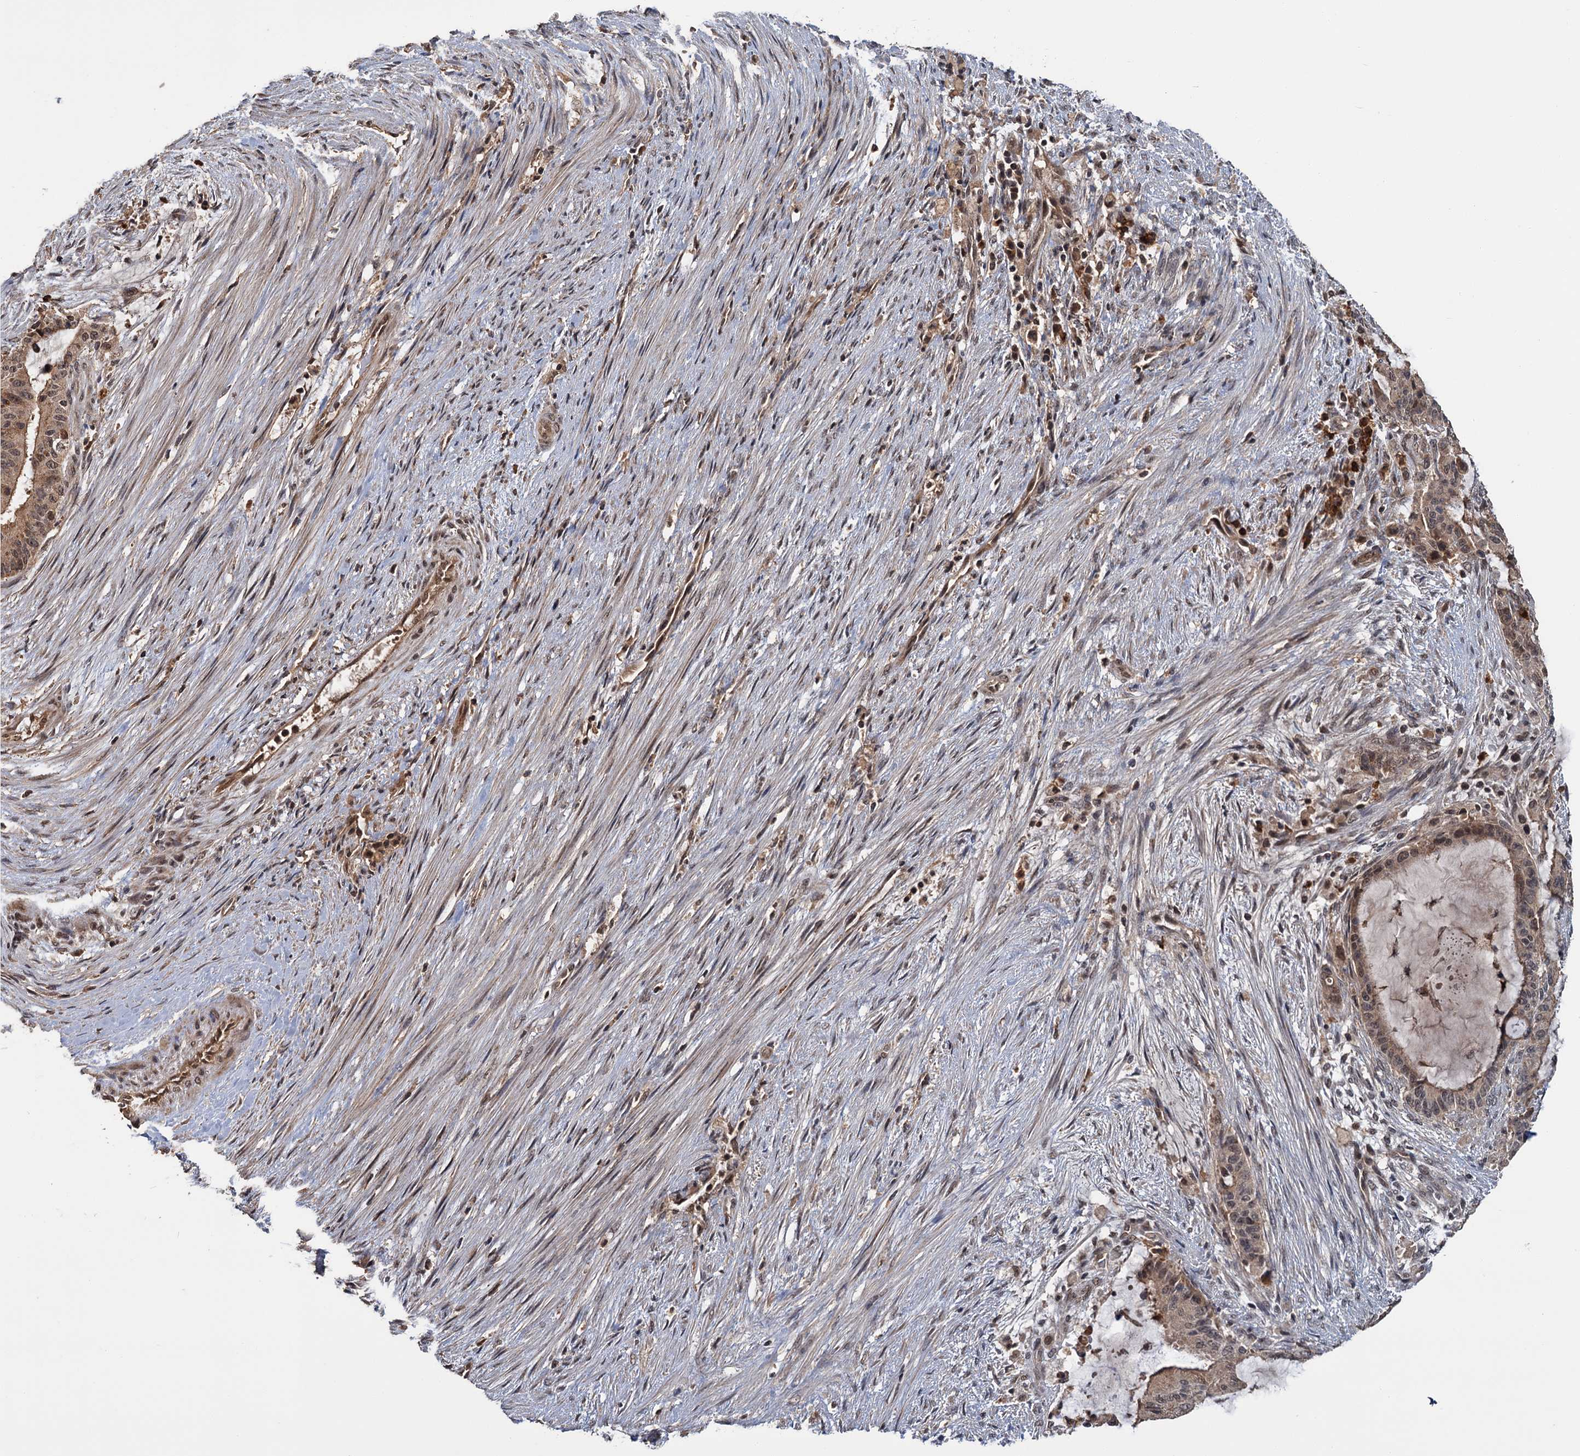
{"staining": {"intensity": "moderate", "quantity": ">75%", "location": "cytoplasmic/membranous,nuclear"}, "tissue": "liver cancer", "cell_type": "Tumor cells", "image_type": "cancer", "snomed": [{"axis": "morphology", "description": "Normal tissue, NOS"}, {"axis": "morphology", "description": "Cholangiocarcinoma"}, {"axis": "topography", "description": "Liver"}, {"axis": "topography", "description": "Peripheral nerve tissue"}], "caption": "Immunohistochemistry staining of liver cancer, which demonstrates medium levels of moderate cytoplasmic/membranous and nuclear positivity in approximately >75% of tumor cells indicating moderate cytoplasmic/membranous and nuclear protein expression. The staining was performed using DAB (3,3'-diaminobenzidine) (brown) for protein detection and nuclei were counterstained in hematoxylin (blue).", "gene": "KANSL2", "patient": {"sex": "female", "age": 73}}